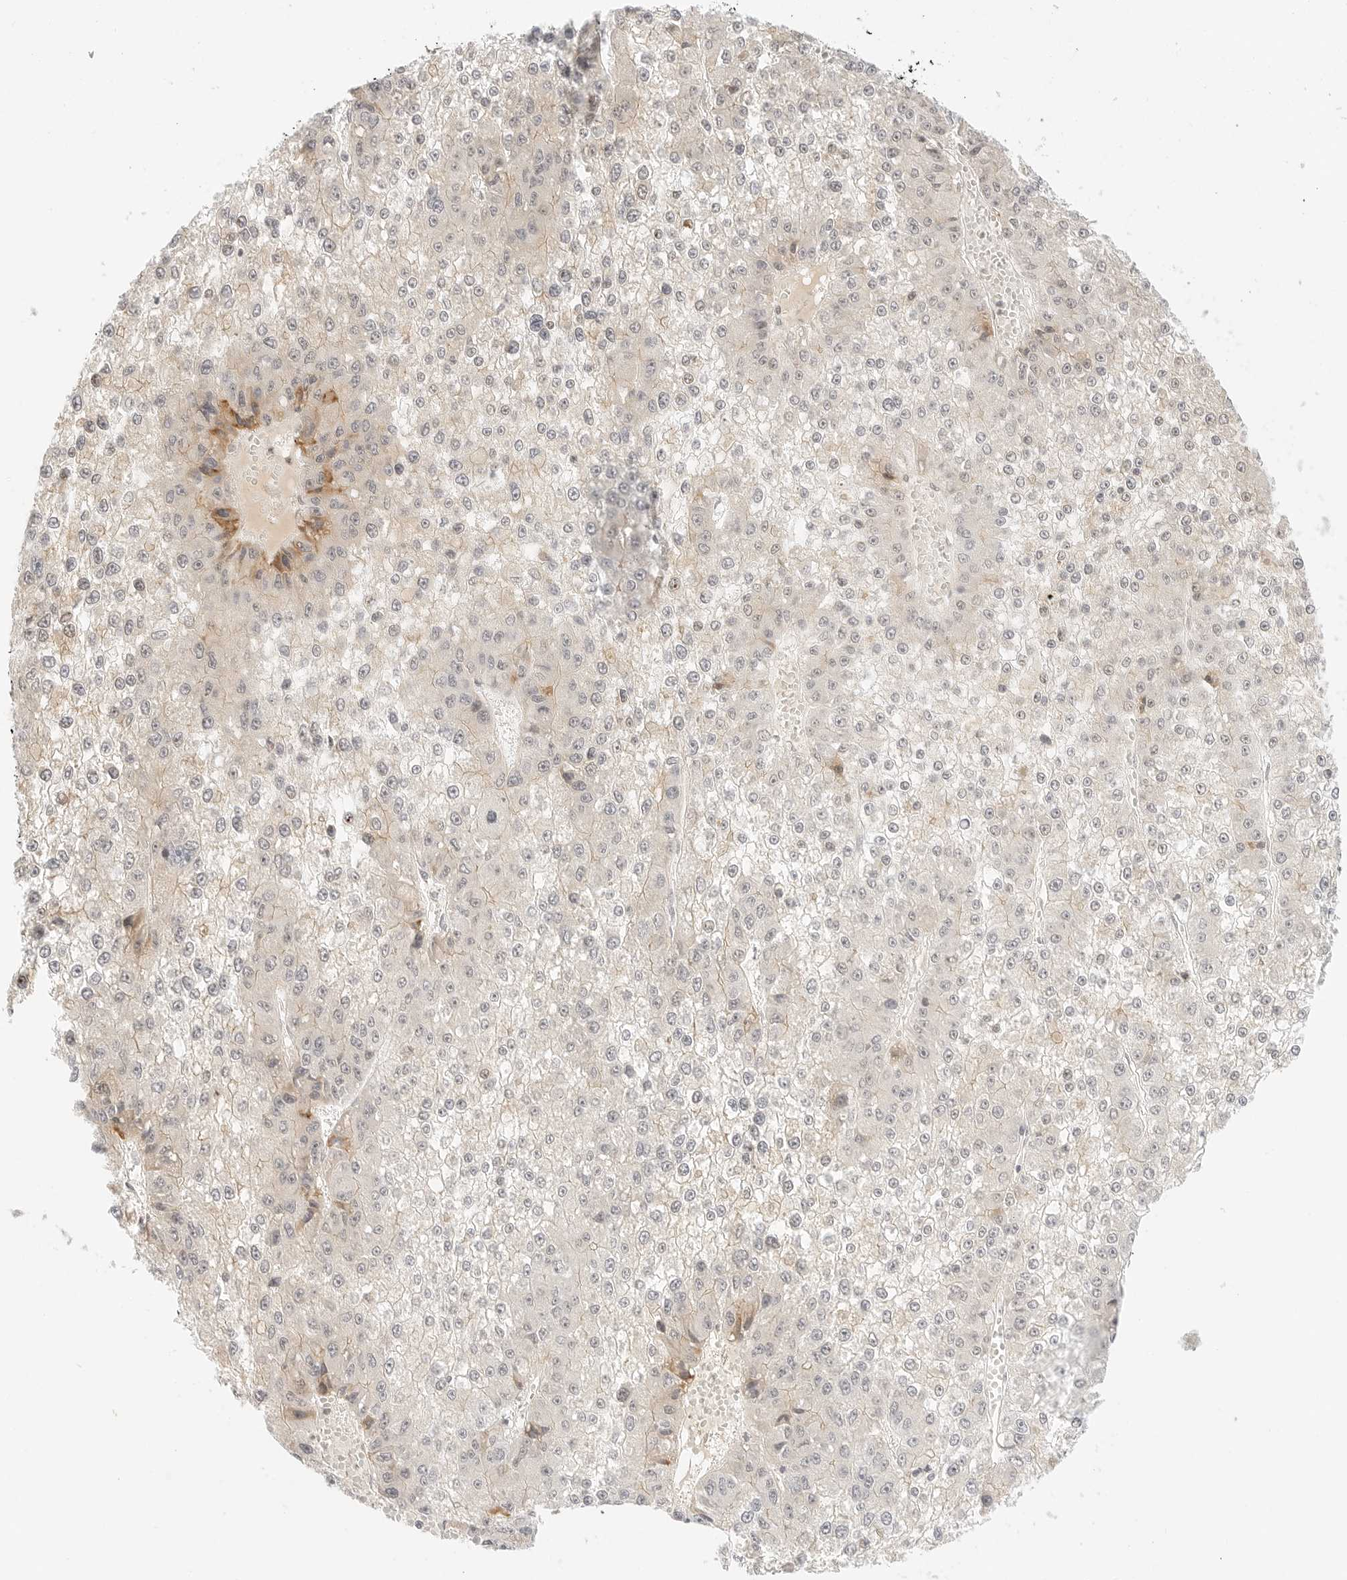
{"staining": {"intensity": "moderate", "quantity": "<25%", "location": "cytoplasmic/membranous"}, "tissue": "liver cancer", "cell_type": "Tumor cells", "image_type": "cancer", "snomed": [{"axis": "morphology", "description": "Carcinoma, Hepatocellular, NOS"}, {"axis": "topography", "description": "Liver"}], "caption": "The photomicrograph shows staining of hepatocellular carcinoma (liver), revealing moderate cytoplasmic/membranous protein positivity (brown color) within tumor cells. (Stains: DAB in brown, nuclei in blue, Microscopy: brightfield microscopy at high magnification).", "gene": "XKR4", "patient": {"sex": "female", "age": 73}}